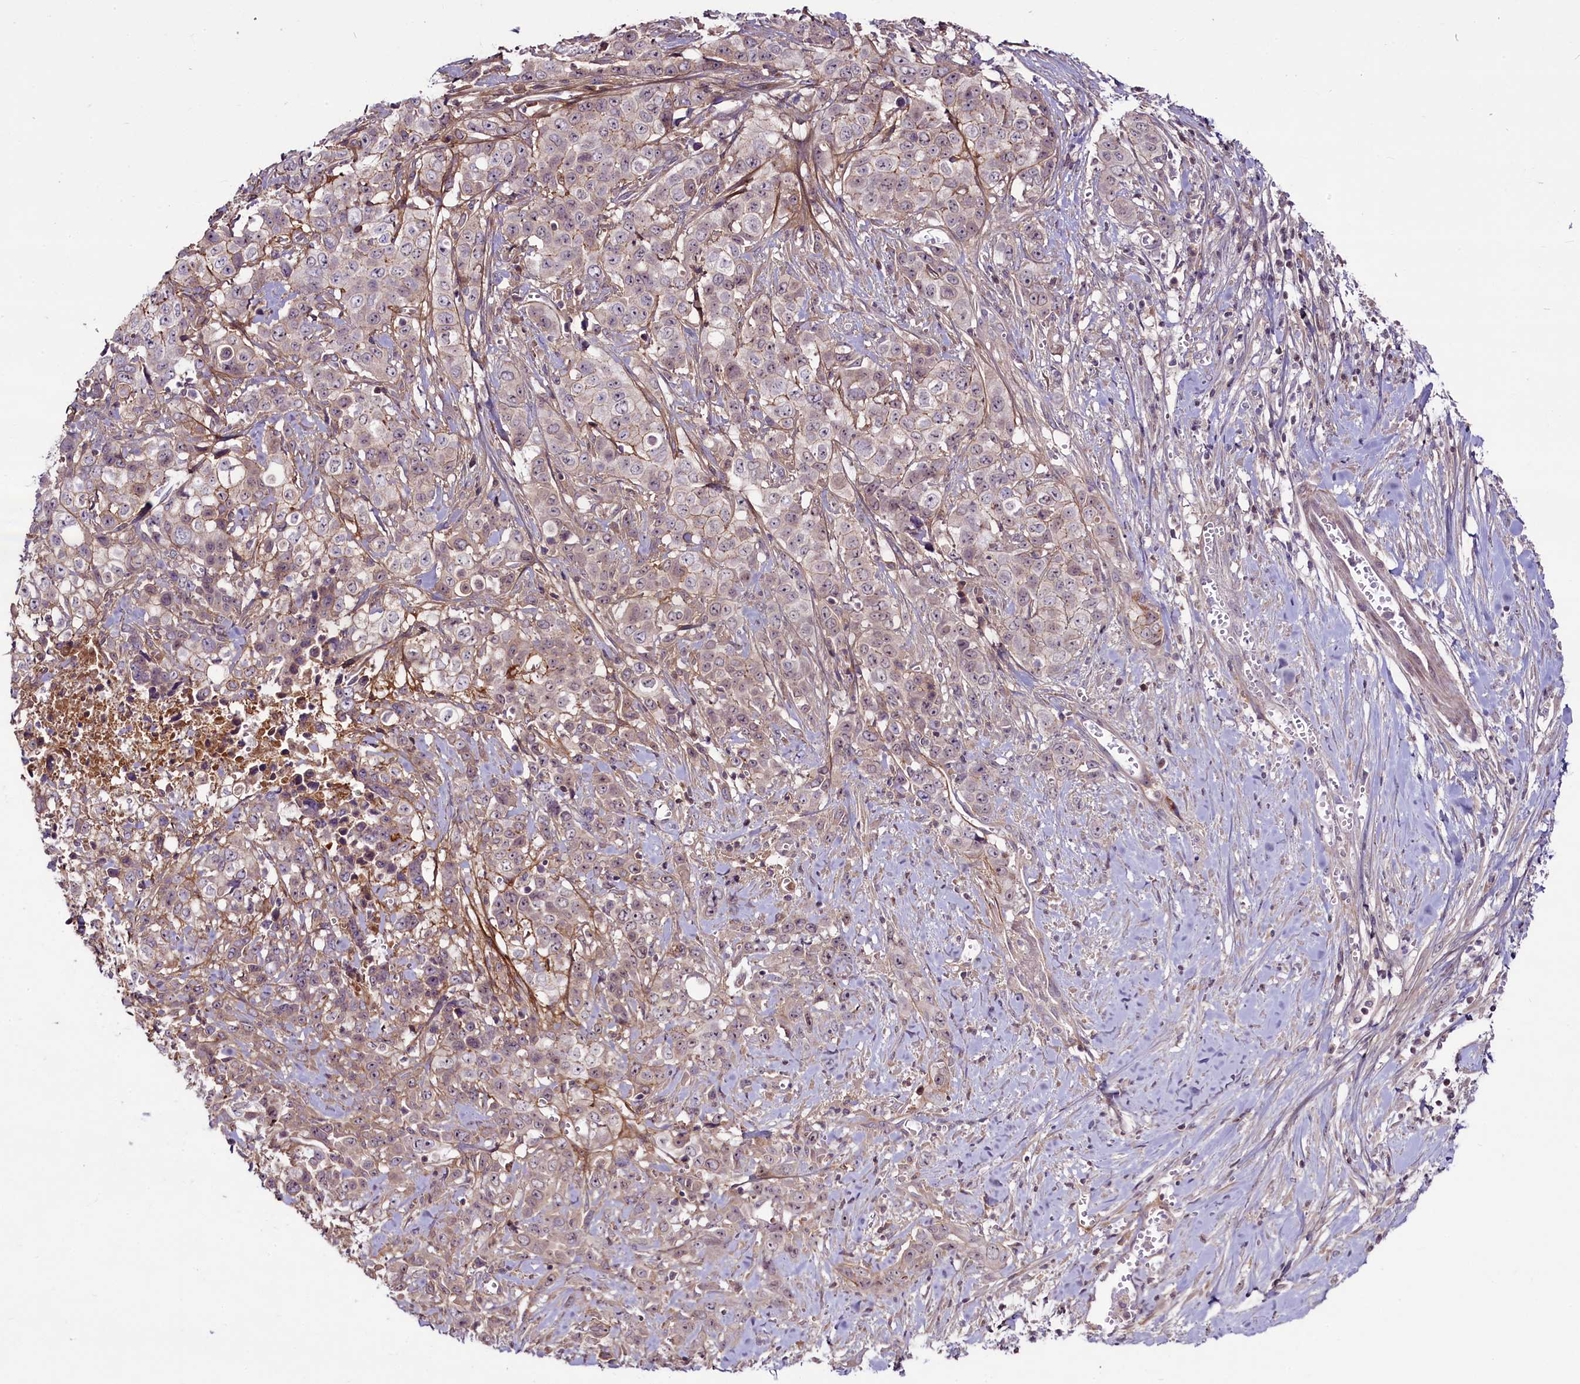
{"staining": {"intensity": "weak", "quantity": "<25%", "location": "nuclear"}, "tissue": "stomach cancer", "cell_type": "Tumor cells", "image_type": "cancer", "snomed": [{"axis": "morphology", "description": "Adenocarcinoma, NOS"}, {"axis": "topography", "description": "Stomach, upper"}], "caption": "Stomach cancer (adenocarcinoma) was stained to show a protein in brown. There is no significant expression in tumor cells. The staining was performed using DAB to visualize the protein expression in brown, while the nuclei were stained in blue with hematoxylin (Magnification: 20x).", "gene": "RSBN1", "patient": {"sex": "male", "age": 62}}